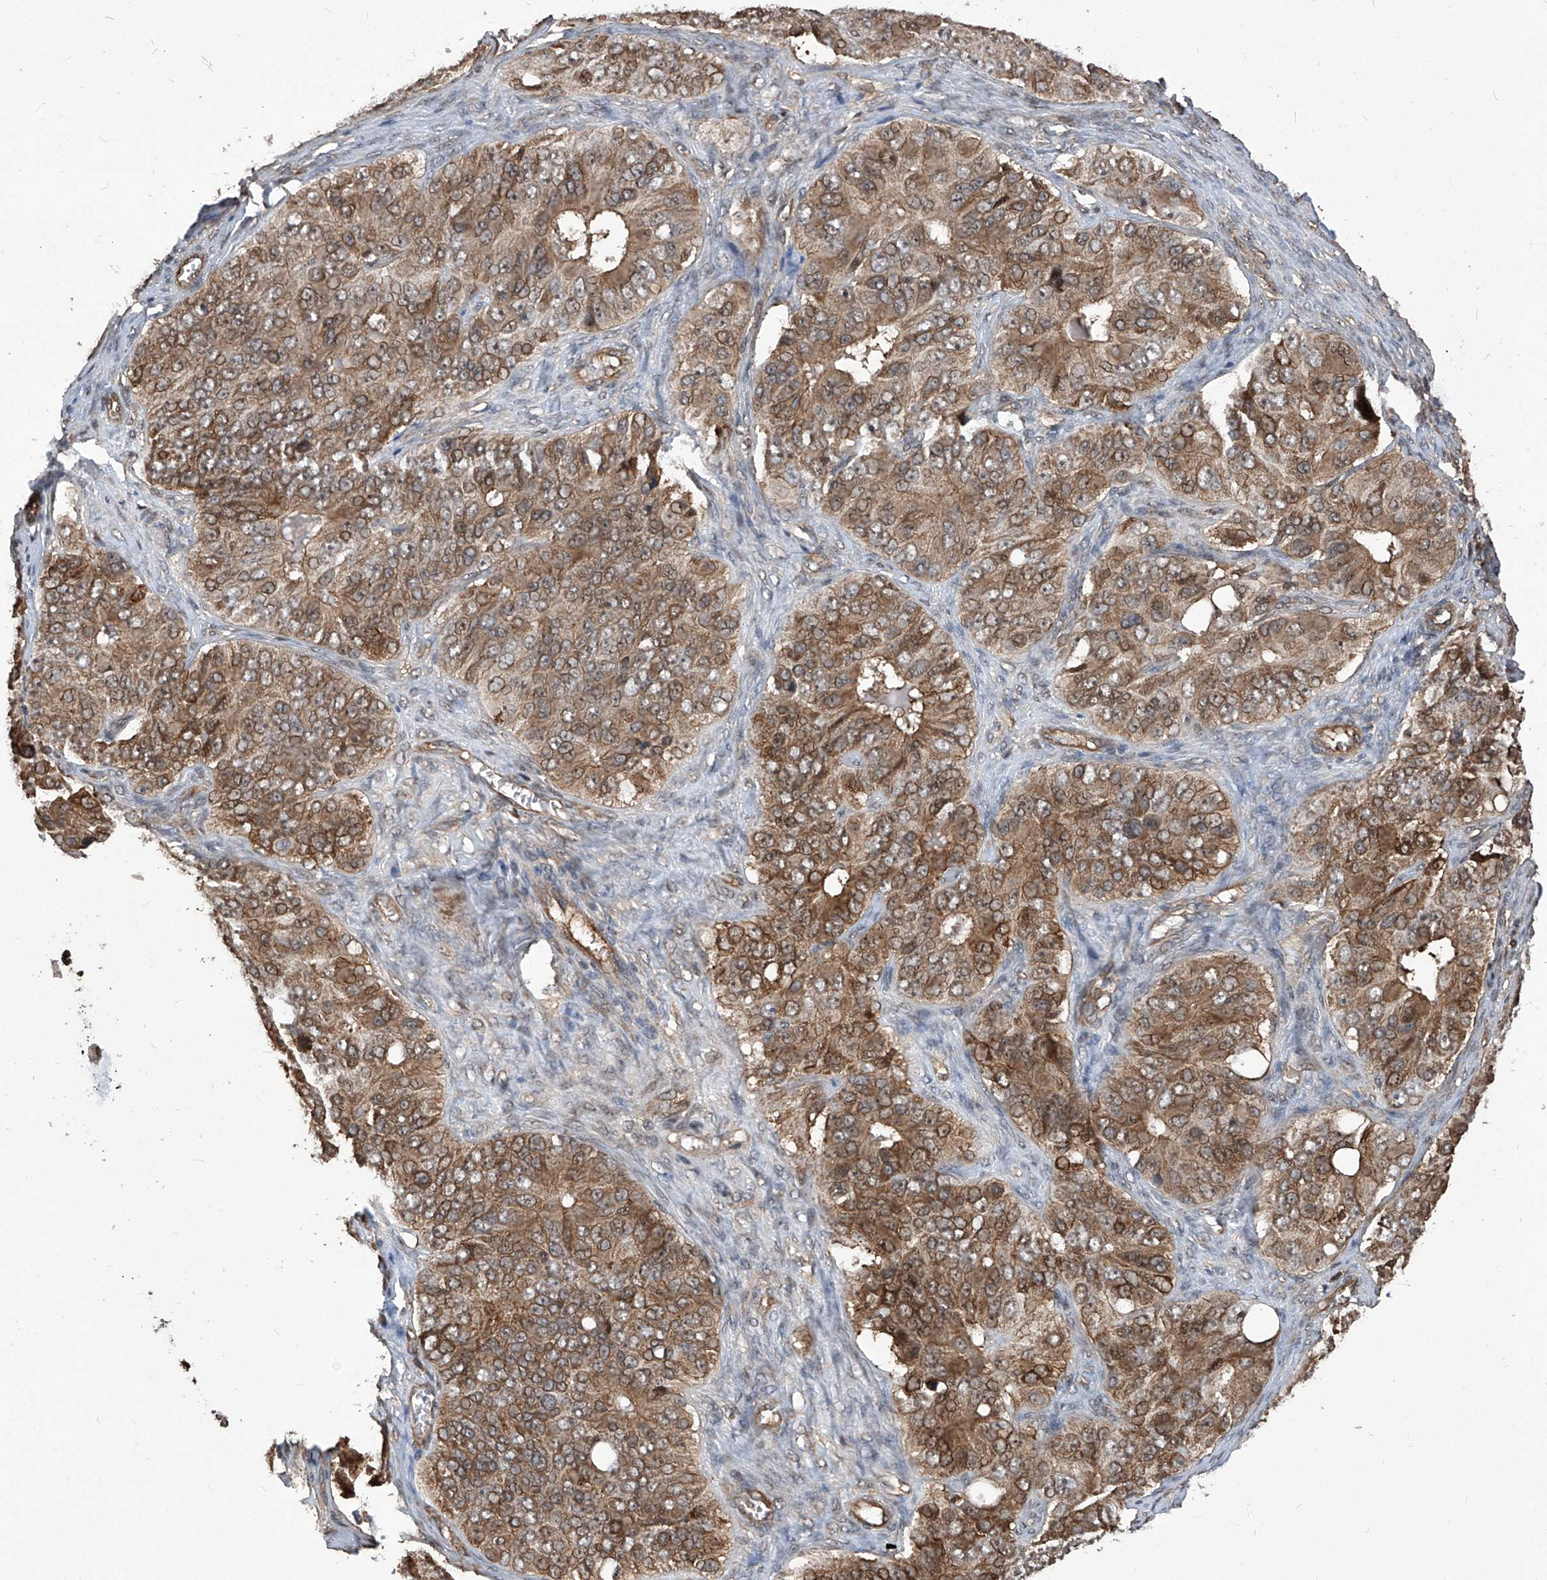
{"staining": {"intensity": "moderate", "quantity": ">75%", "location": "cytoplasmic/membranous,nuclear"}, "tissue": "ovarian cancer", "cell_type": "Tumor cells", "image_type": "cancer", "snomed": [{"axis": "morphology", "description": "Carcinoma, endometroid"}, {"axis": "topography", "description": "Ovary"}], "caption": "Endometroid carcinoma (ovarian) tissue reveals moderate cytoplasmic/membranous and nuclear expression in about >75% of tumor cells", "gene": "PSMB1", "patient": {"sex": "female", "age": 51}}